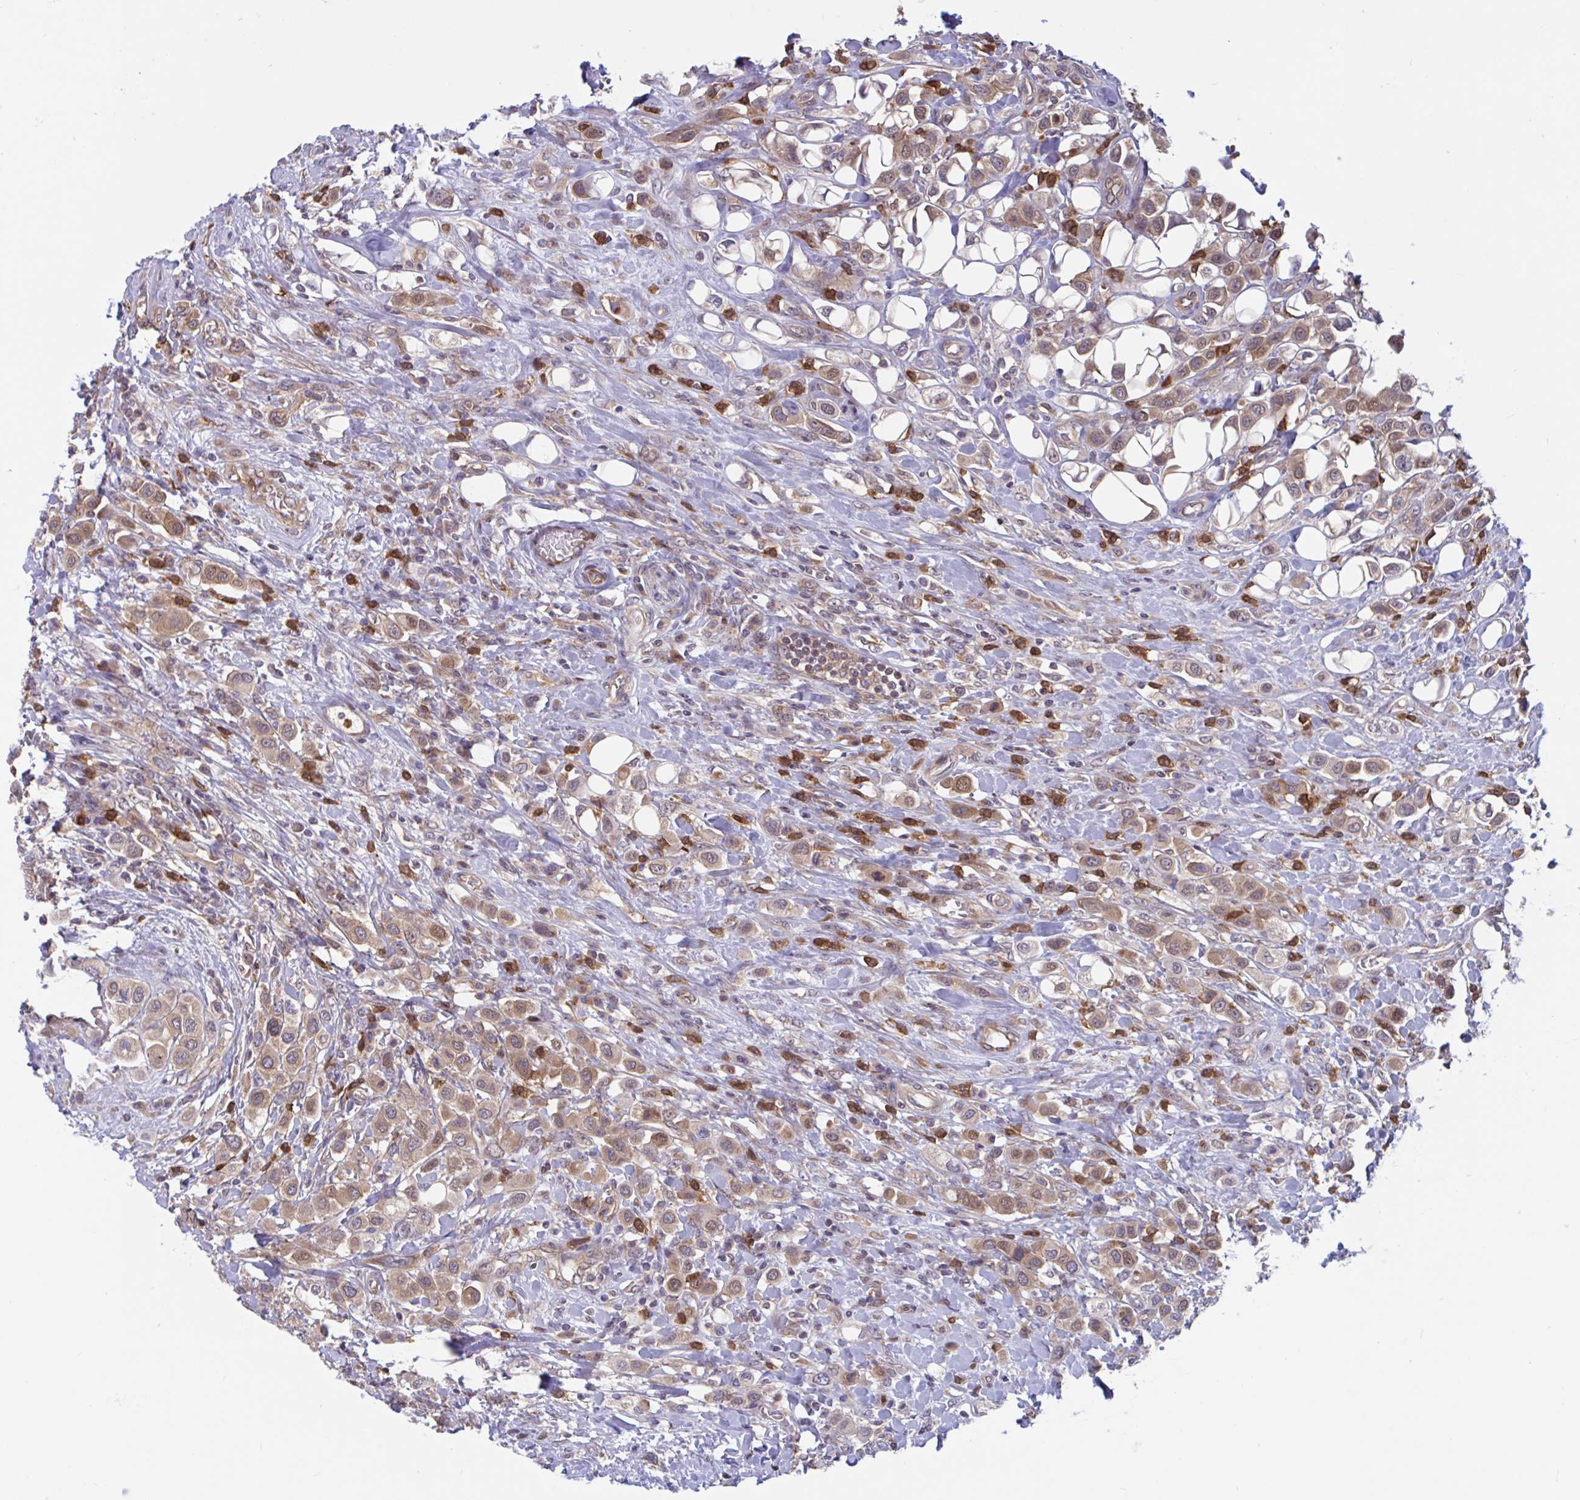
{"staining": {"intensity": "moderate", "quantity": ">75%", "location": "cytoplasmic/membranous,nuclear"}, "tissue": "urothelial cancer", "cell_type": "Tumor cells", "image_type": "cancer", "snomed": [{"axis": "morphology", "description": "Urothelial carcinoma, High grade"}, {"axis": "topography", "description": "Urinary bladder"}], "caption": "Protein expression analysis of high-grade urothelial carcinoma reveals moderate cytoplasmic/membranous and nuclear staining in about >75% of tumor cells. (DAB = brown stain, brightfield microscopy at high magnification).", "gene": "LMNTD2", "patient": {"sex": "male", "age": 50}}